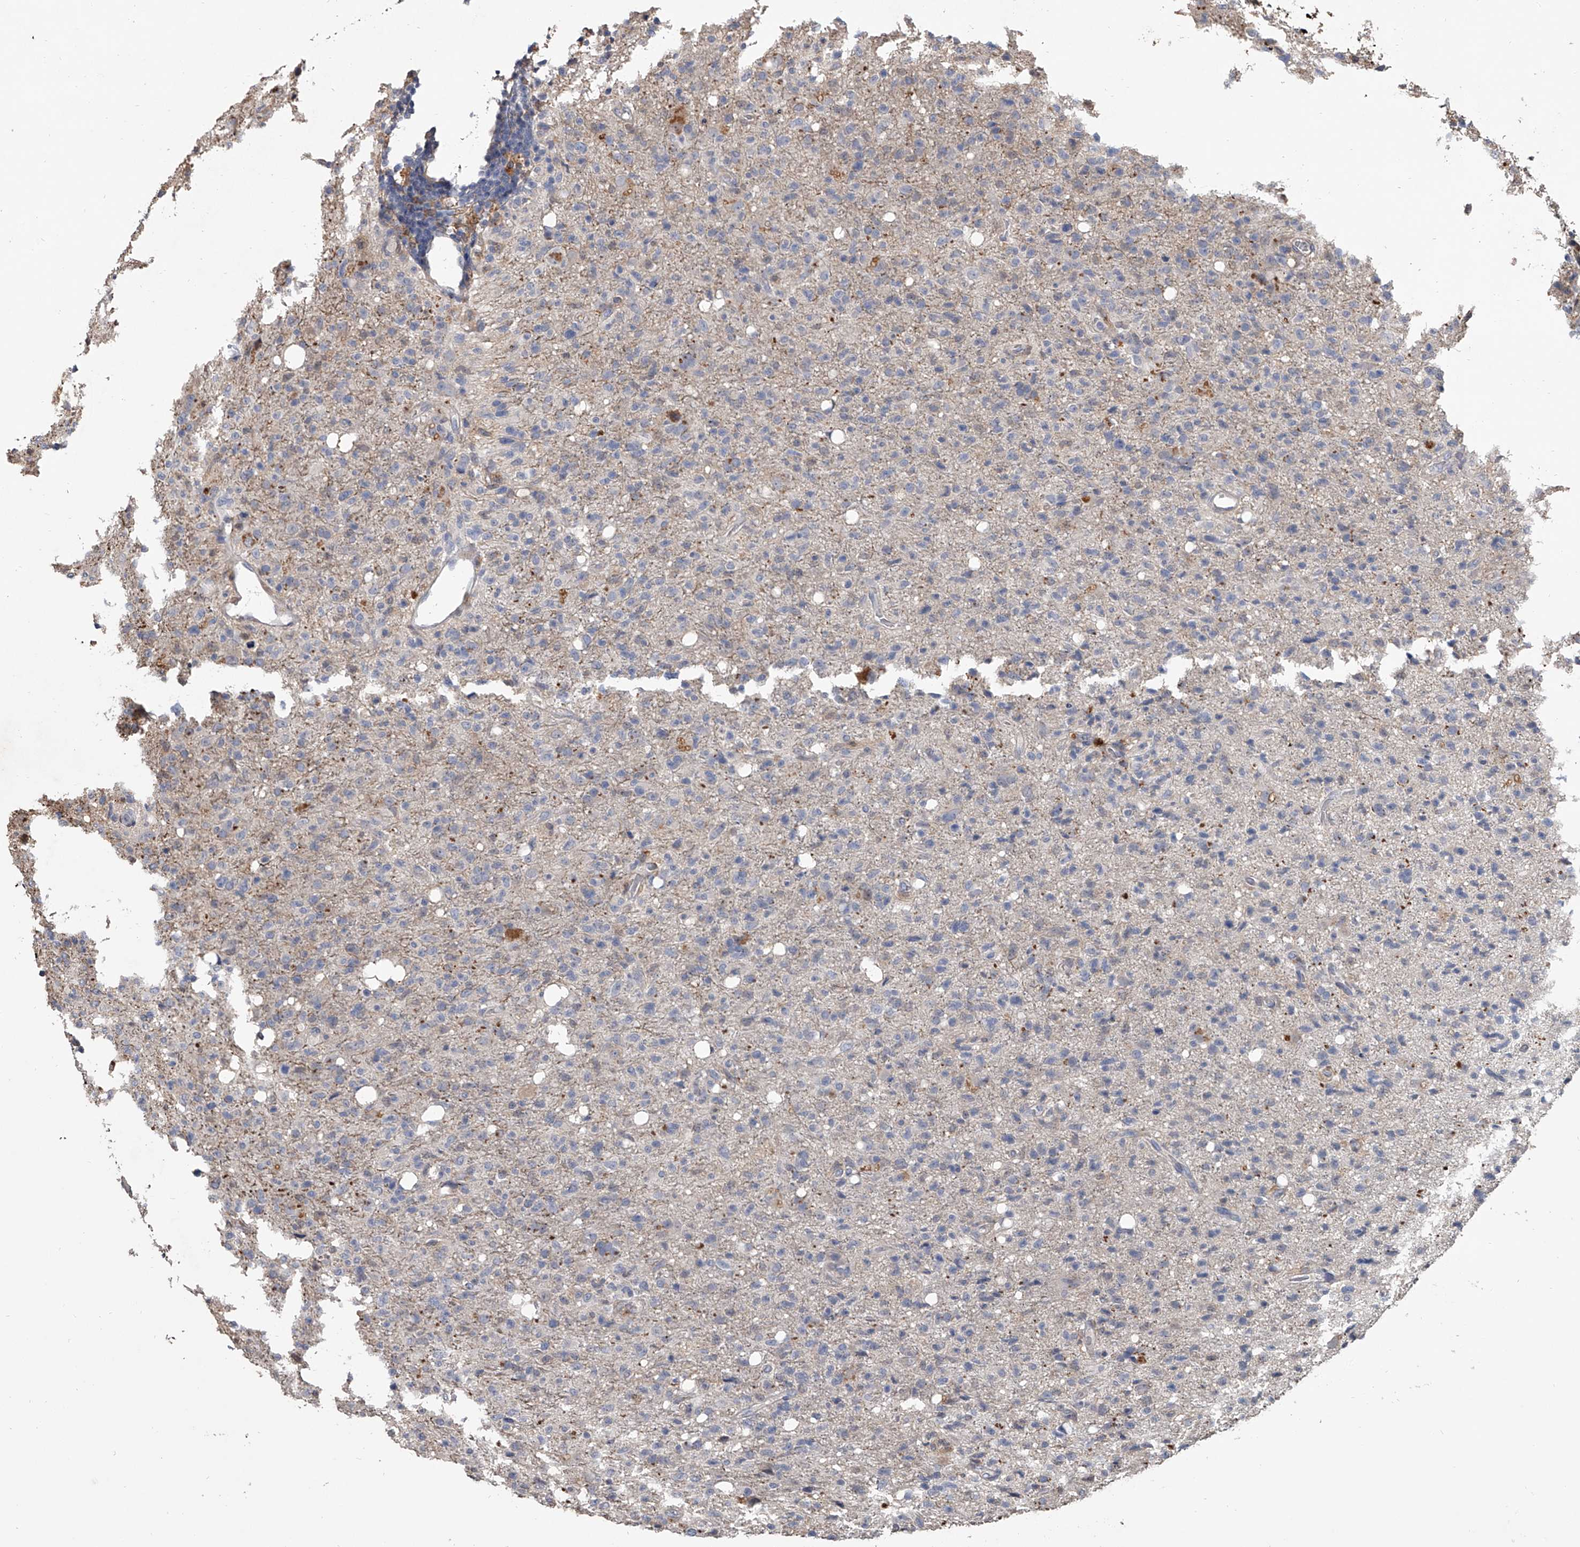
{"staining": {"intensity": "negative", "quantity": "none", "location": "none"}, "tissue": "glioma", "cell_type": "Tumor cells", "image_type": "cancer", "snomed": [{"axis": "morphology", "description": "Glioma, malignant, High grade"}, {"axis": "topography", "description": "Brain"}], "caption": "Immunohistochemical staining of high-grade glioma (malignant) shows no significant positivity in tumor cells. (DAB (3,3'-diaminobenzidine) immunohistochemistry (IHC) with hematoxylin counter stain).", "gene": "DOCK9", "patient": {"sex": "female", "age": 57}}